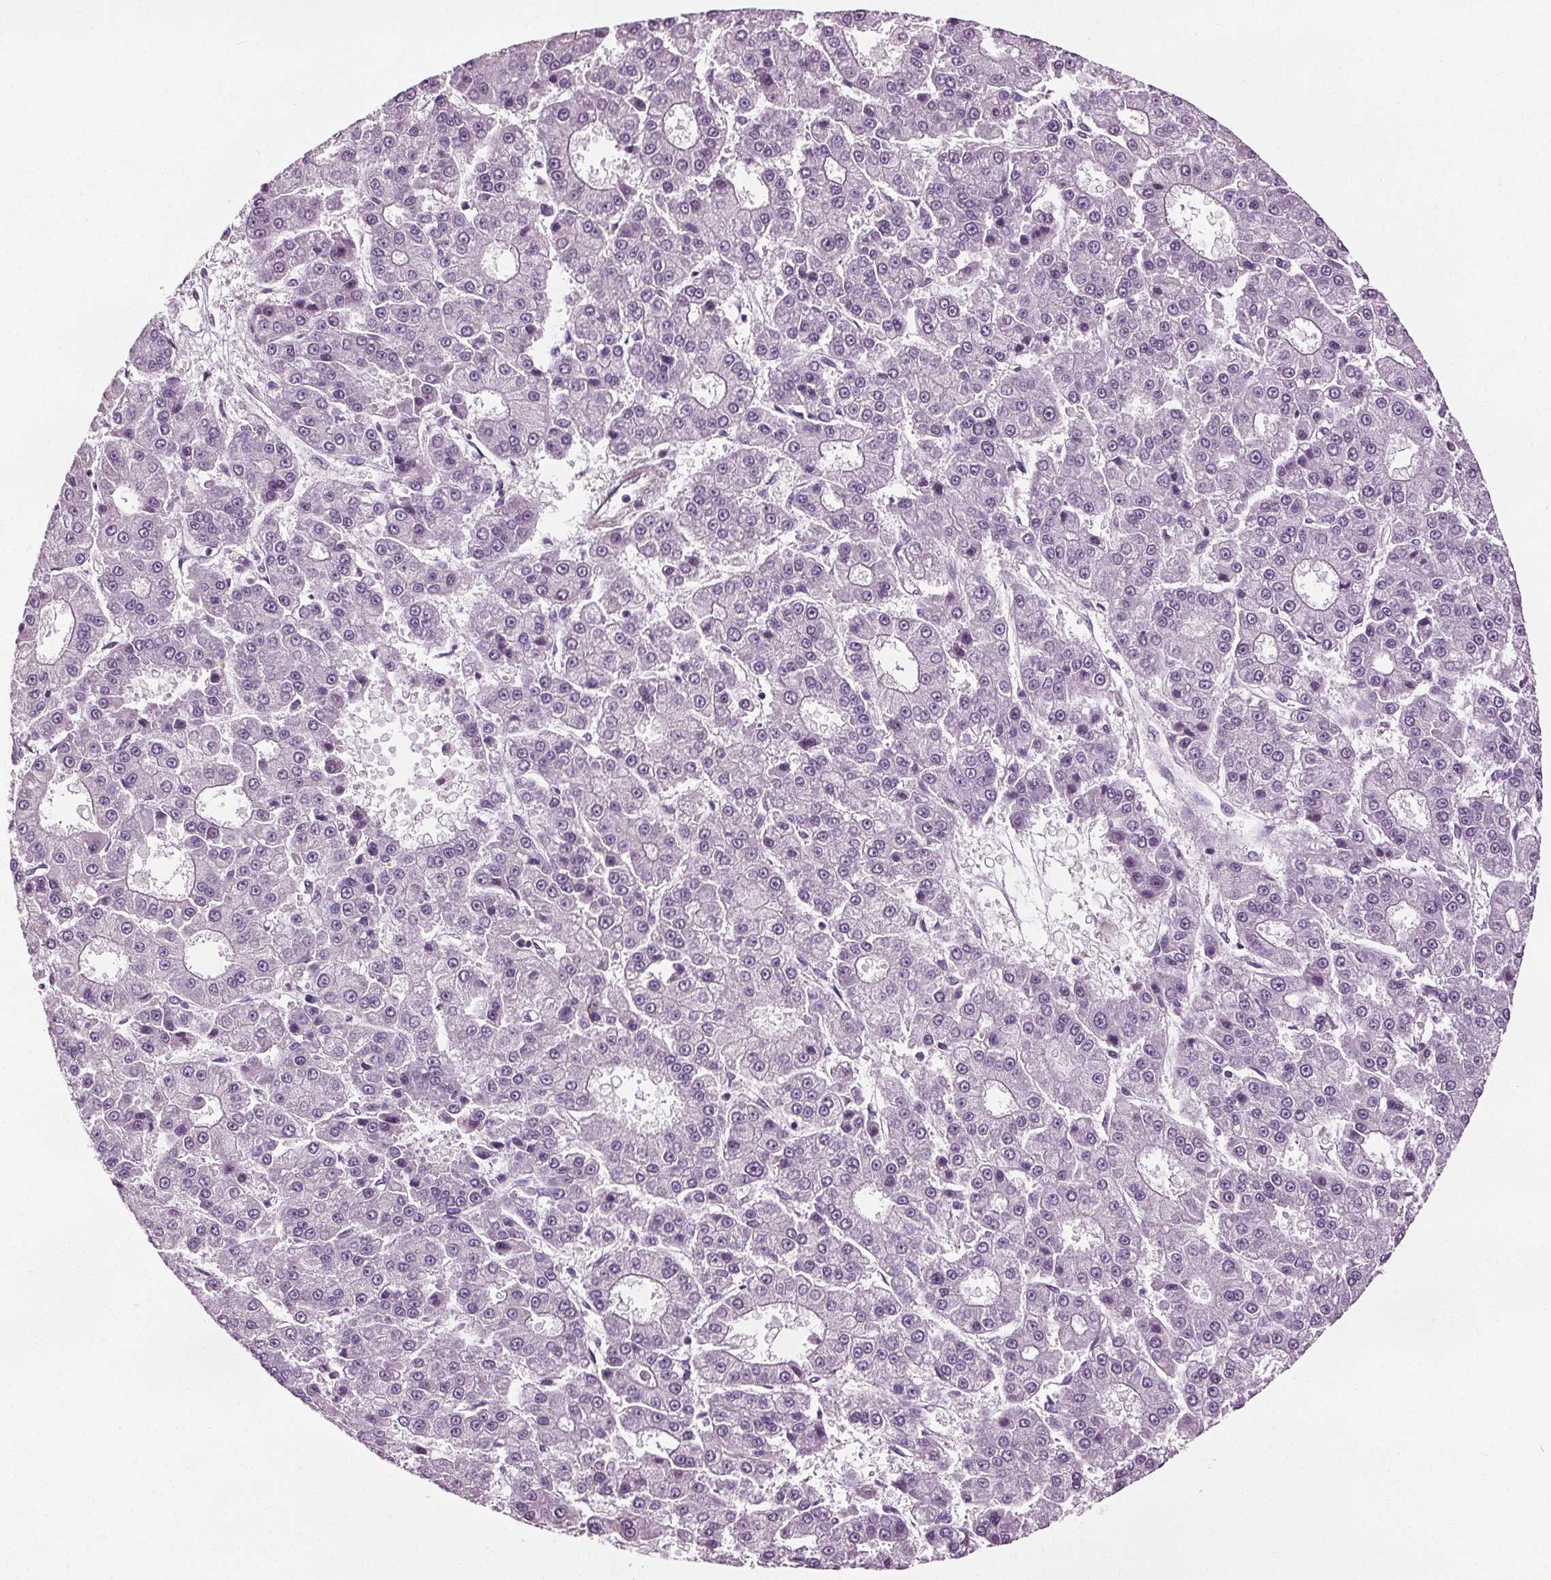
{"staining": {"intensity": "negative", "quantity": "none", "location": "none"}, "tissue": "liver cancer", "cell_type": "Tumor cells", "image_type": "cancer", "snomed": [{"axis": "morphology", "description": "Carcinoma, Hepatocellular, NOS"}, {"axis": "topography", "description": "Liver"}], "caption": "An IHC micrograph of liver cancer is shown. There is no staining in tumor cells of liver cancer.", "gene": "RASA1", "patient": {"sex": "male", "age": 70}}